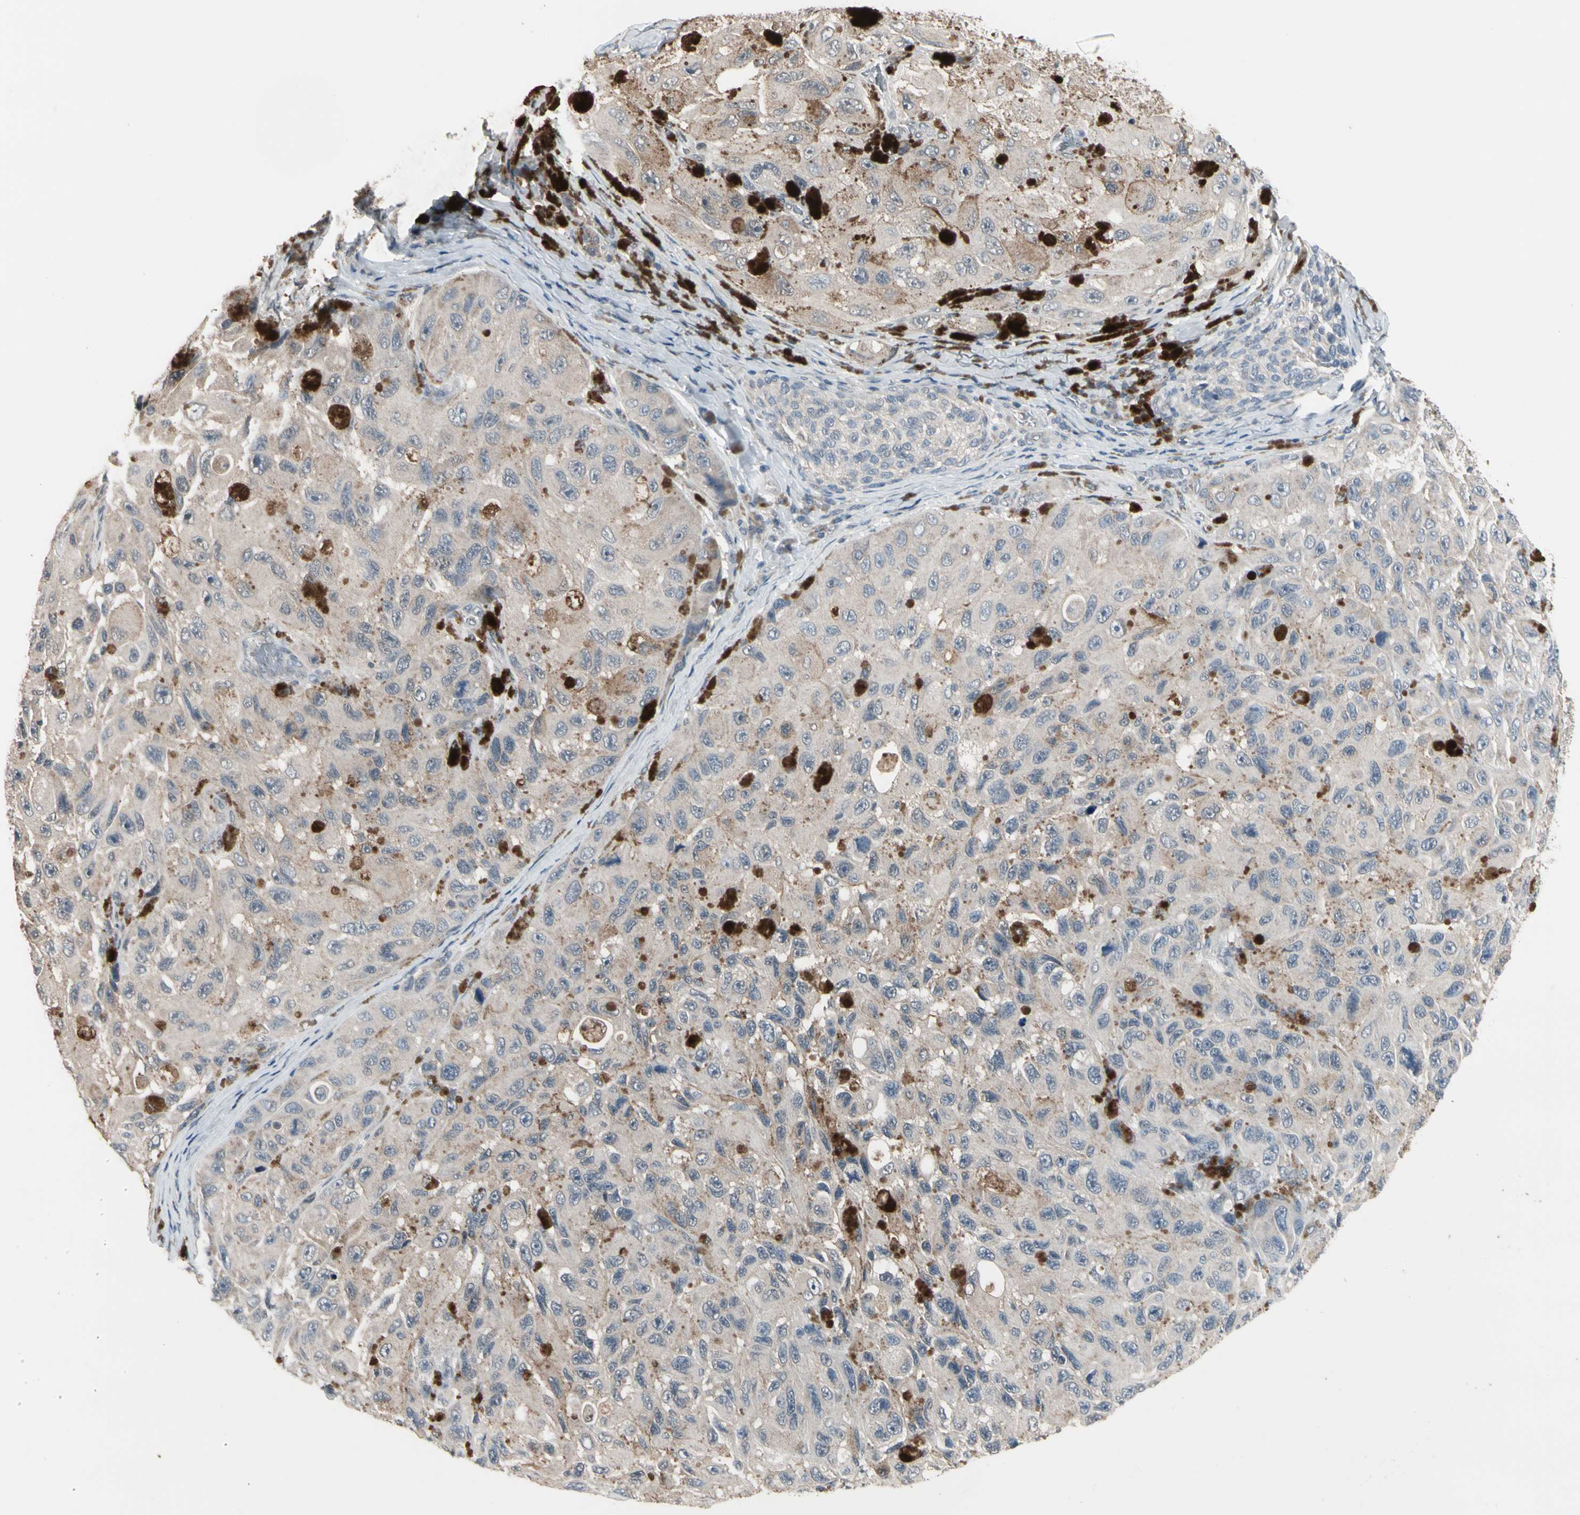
{"staining": {"intensity": "weak", "quantity": "25%-75%", "location": "cytoplasmic/membranous"}, "tissue": "melanoma", "cell_type": "Tumor cells", "image_type": "cancer", "snomed": [{"axis": "morphology", "description": "Malignant melanoma, NOS"}, {"axis": "topography", "description": "Skin"}], "caption": "This histopathology image shows IHC staining of melanoma, with low weak cytoplasmic/membranous staining in about 25%-75% of tumor cells.", "gene": "SV2A", "patient": {"sex": "female", "age": 73}}